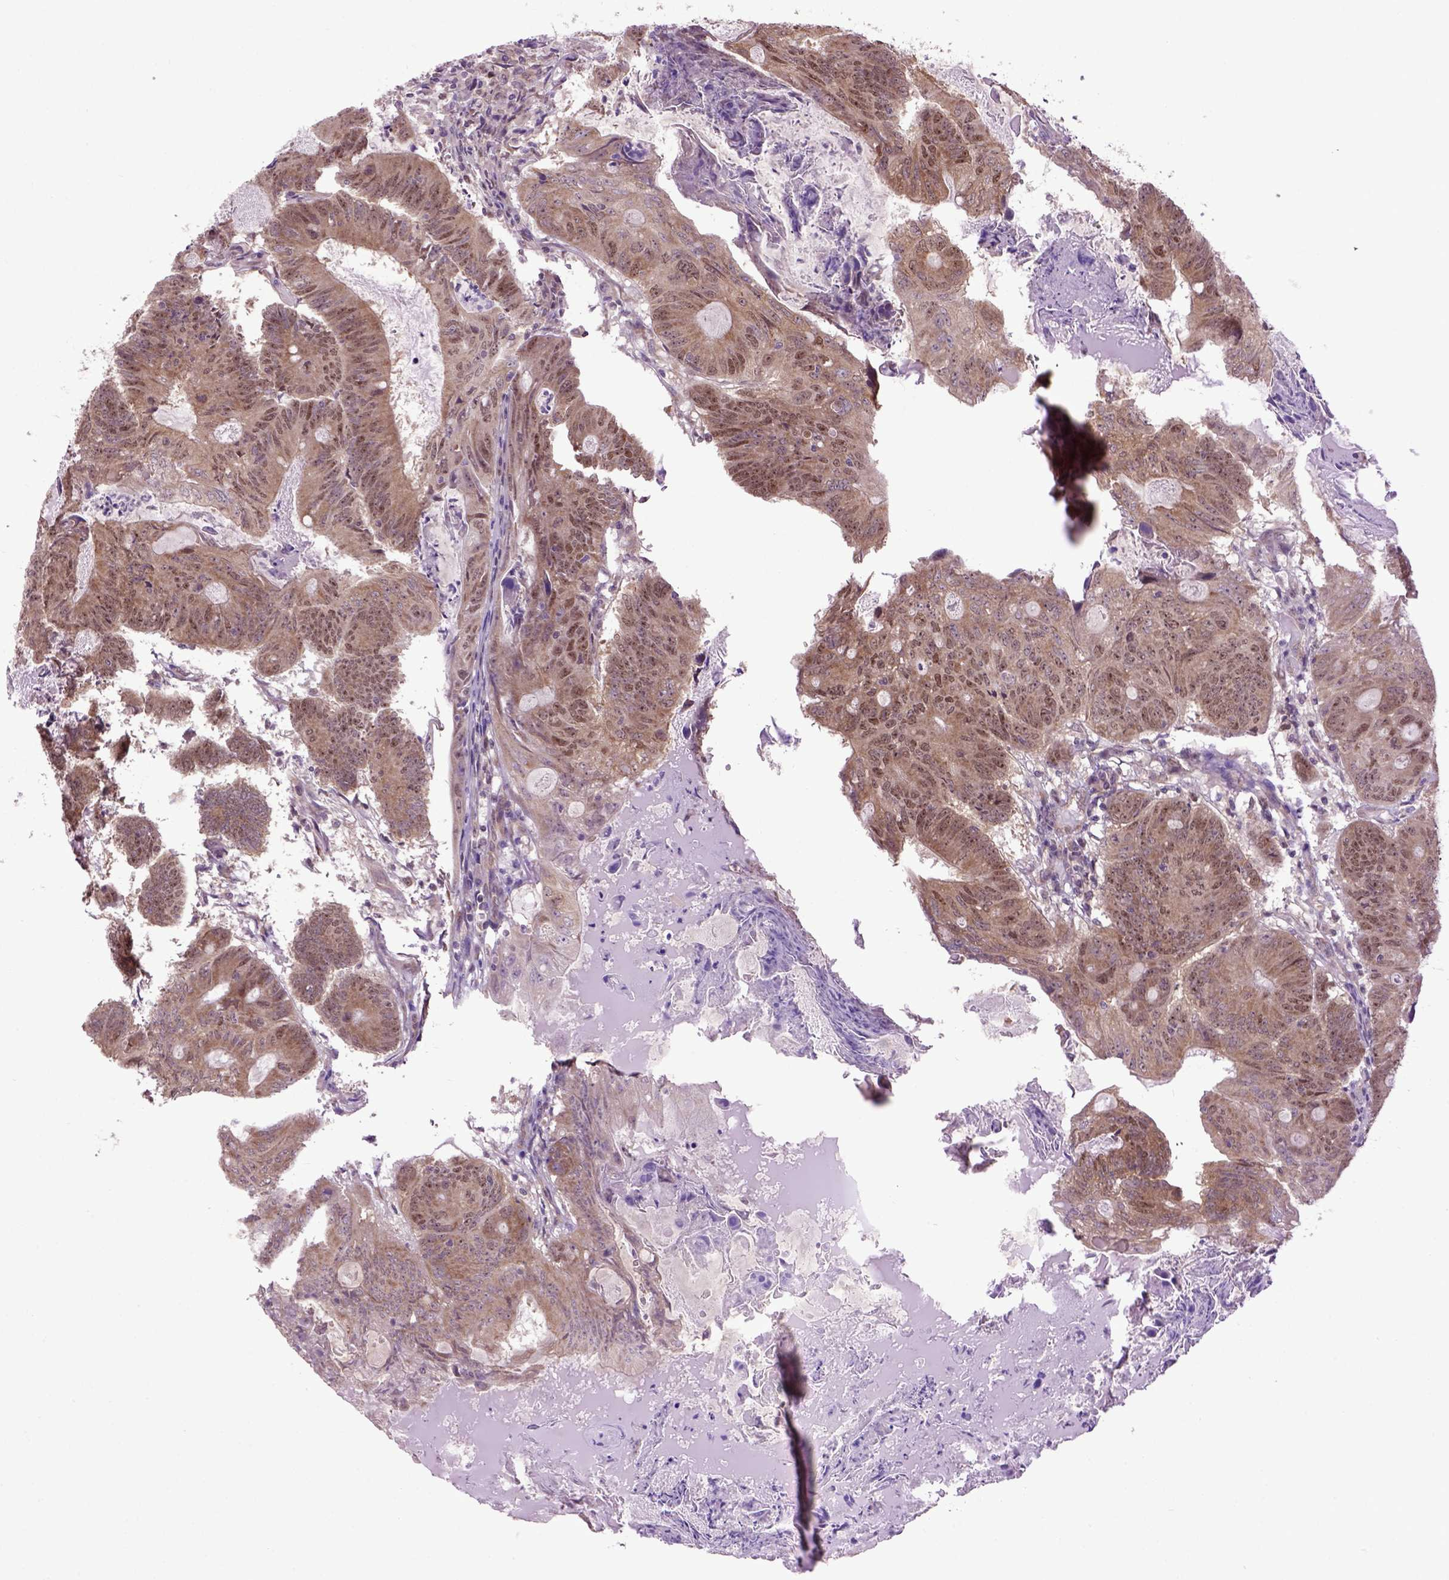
{"staining": {"intensity": "moderate", "quantity": ">75%", "location": "cytoplasmic/membranous,nuclear"}, "tissue": "colorectal cancer", "cell_type": "Tumor cells", "image_type": "cancer", "snomed": [{"axis": "morphology", "description": "Adenocarcinoma, NOS"}, {"axis": "topography", "description": "Colon"}], "caption": "Colorectal cancer tissue displays moderate cytoplasmic/membranous and nuclear positivity in about >75% of tumor cells, visualized by immunohistochemistry.", "gene": "WDR48", "patient": {"sex": "female", "age": 70}}